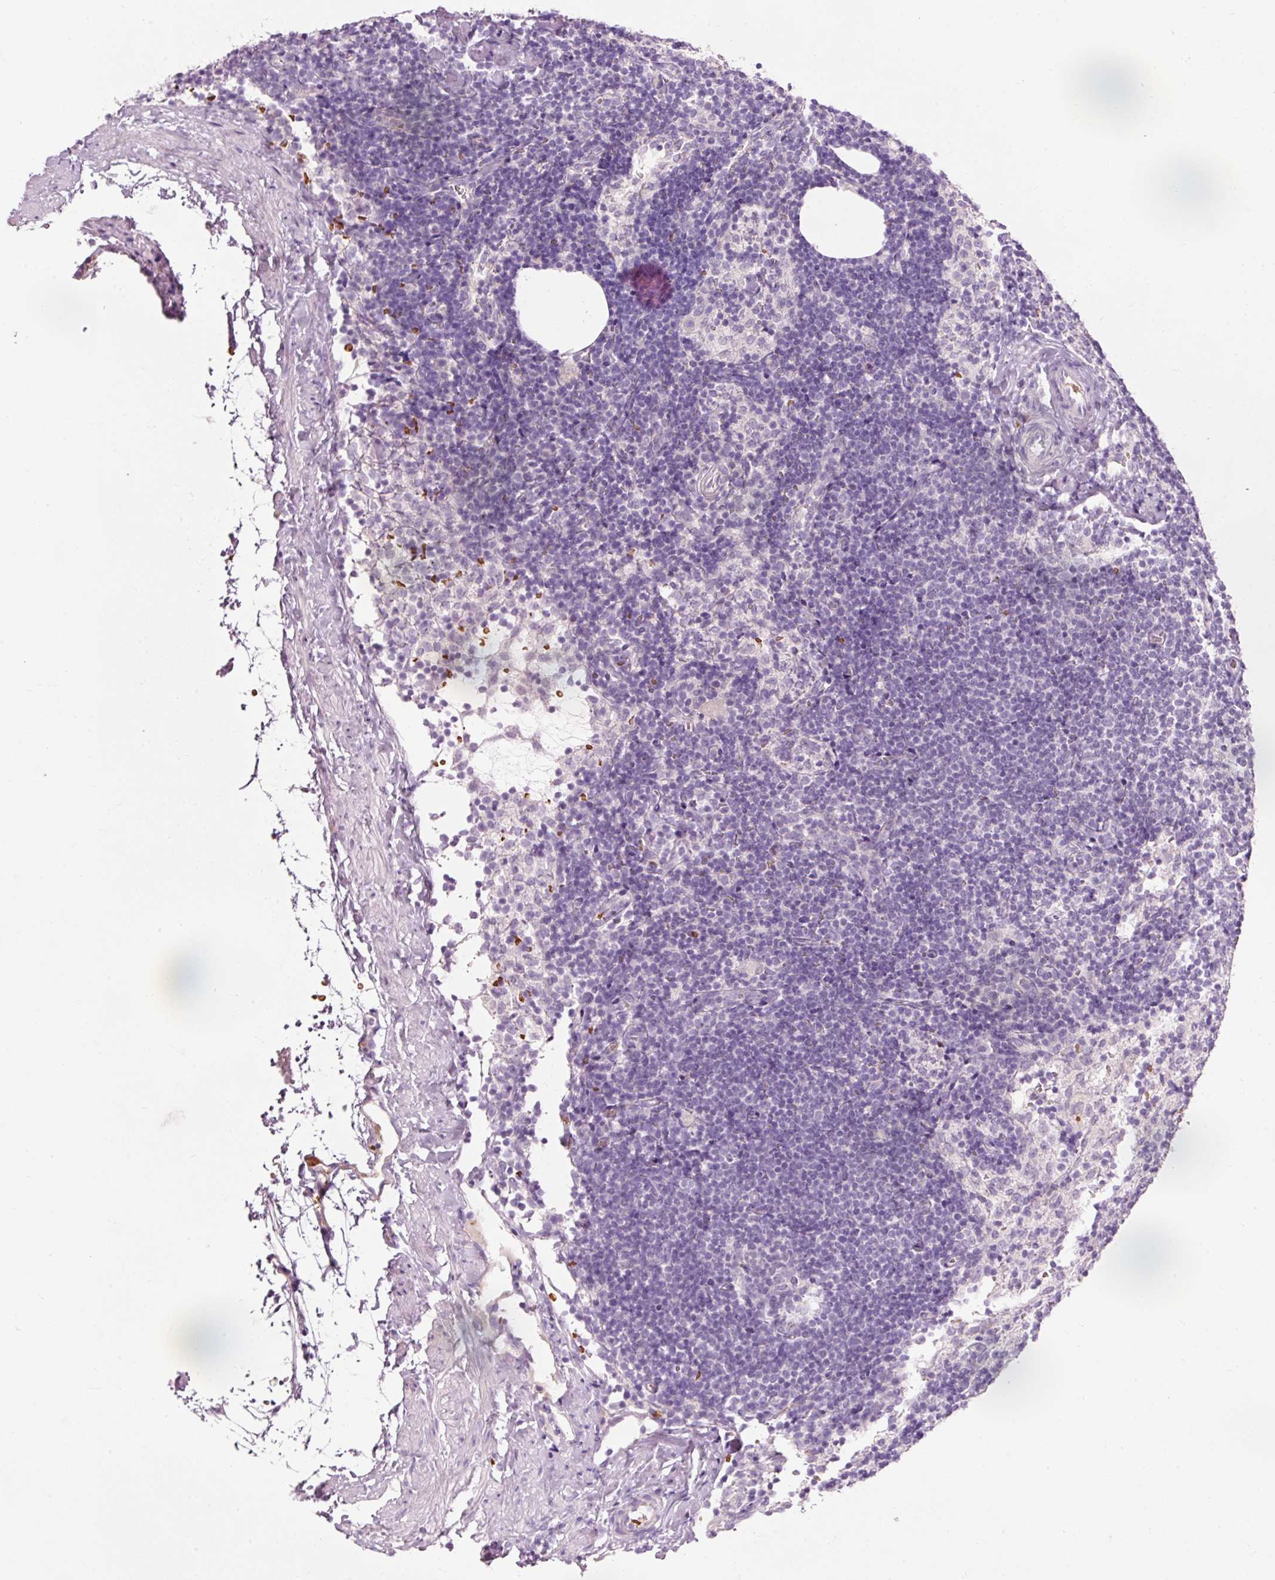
{"staining": {"intensity": "negative", "quantity": "none", "location": "none"}, "tissue": "lymph node", "cell_type": "Non-germinal center cells", "image_type": "normal", "snomed": [{"axis": "morphology", "description": "Normal tissue, NOS"}, {"axis": "topography", "description": "Lymph node"}], "caption": "A high-resolution micrograph shows immunohistochemistry (IHC) staining of unremarkable lymph node, which exhibits no significant expression in non-germinal center cells.", "gene": "DHRS11", "patient": {"sex": "female", "age": 52}}